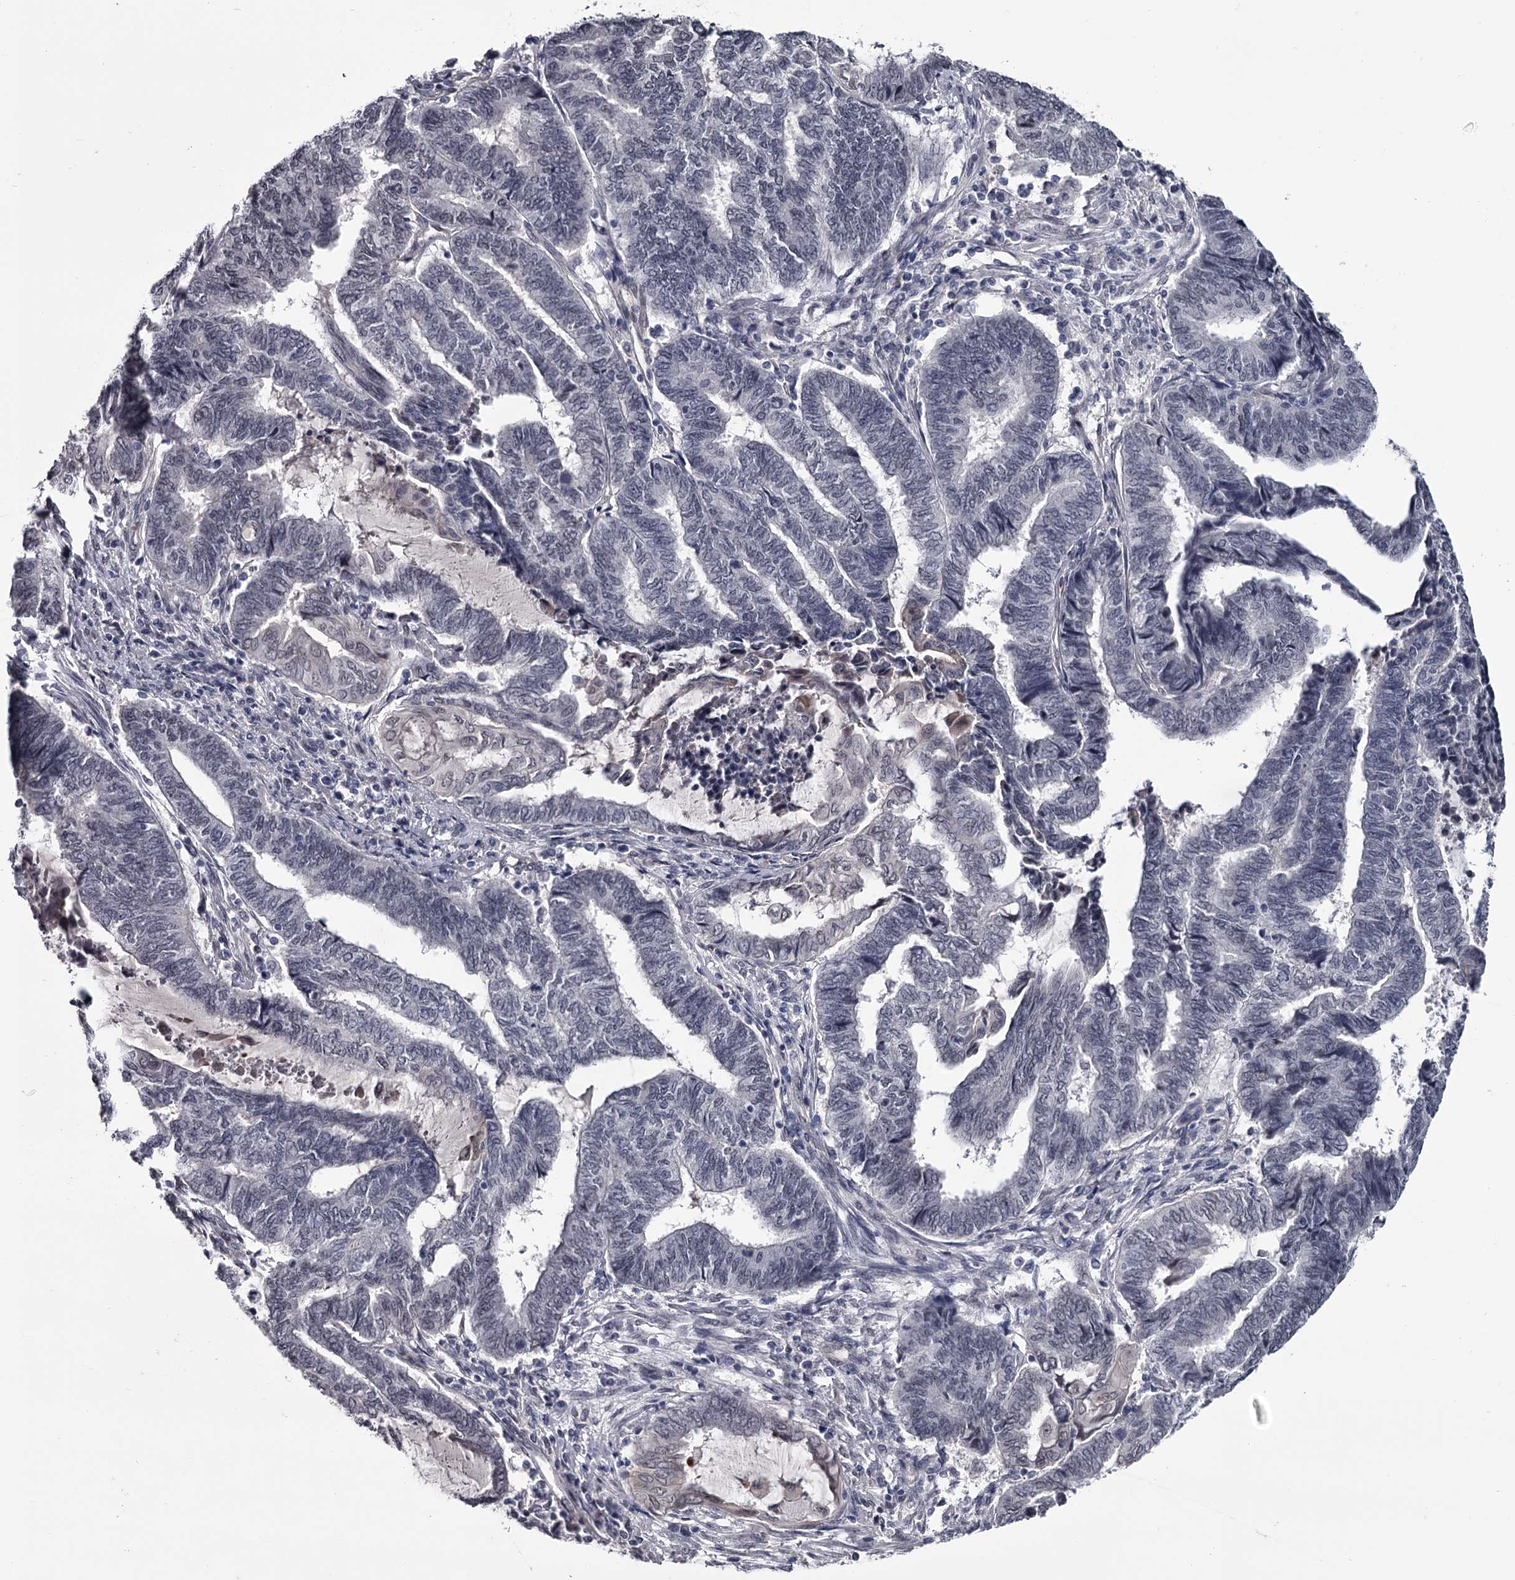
{"staining": {"intensity": "negative", "quantity": "none", "location": "none"}, "tissue": "endometrial cancer", "cell_type": "Tumor cells", "image_type": "cancer", "snomed": [{"axis": "morphology", "description": "Adenocarcinoma, NOS"}, {"axis": "topography", "description": "Uterus"}, {"axis": "topography", "description": "Endometrium"}], "caption": "Protein analysis of endometrial adenocarcinoma displays no significant staining in tumor cells.", "gene": "PRPF40B", "patient": {"sex": "female", "age": 70}}